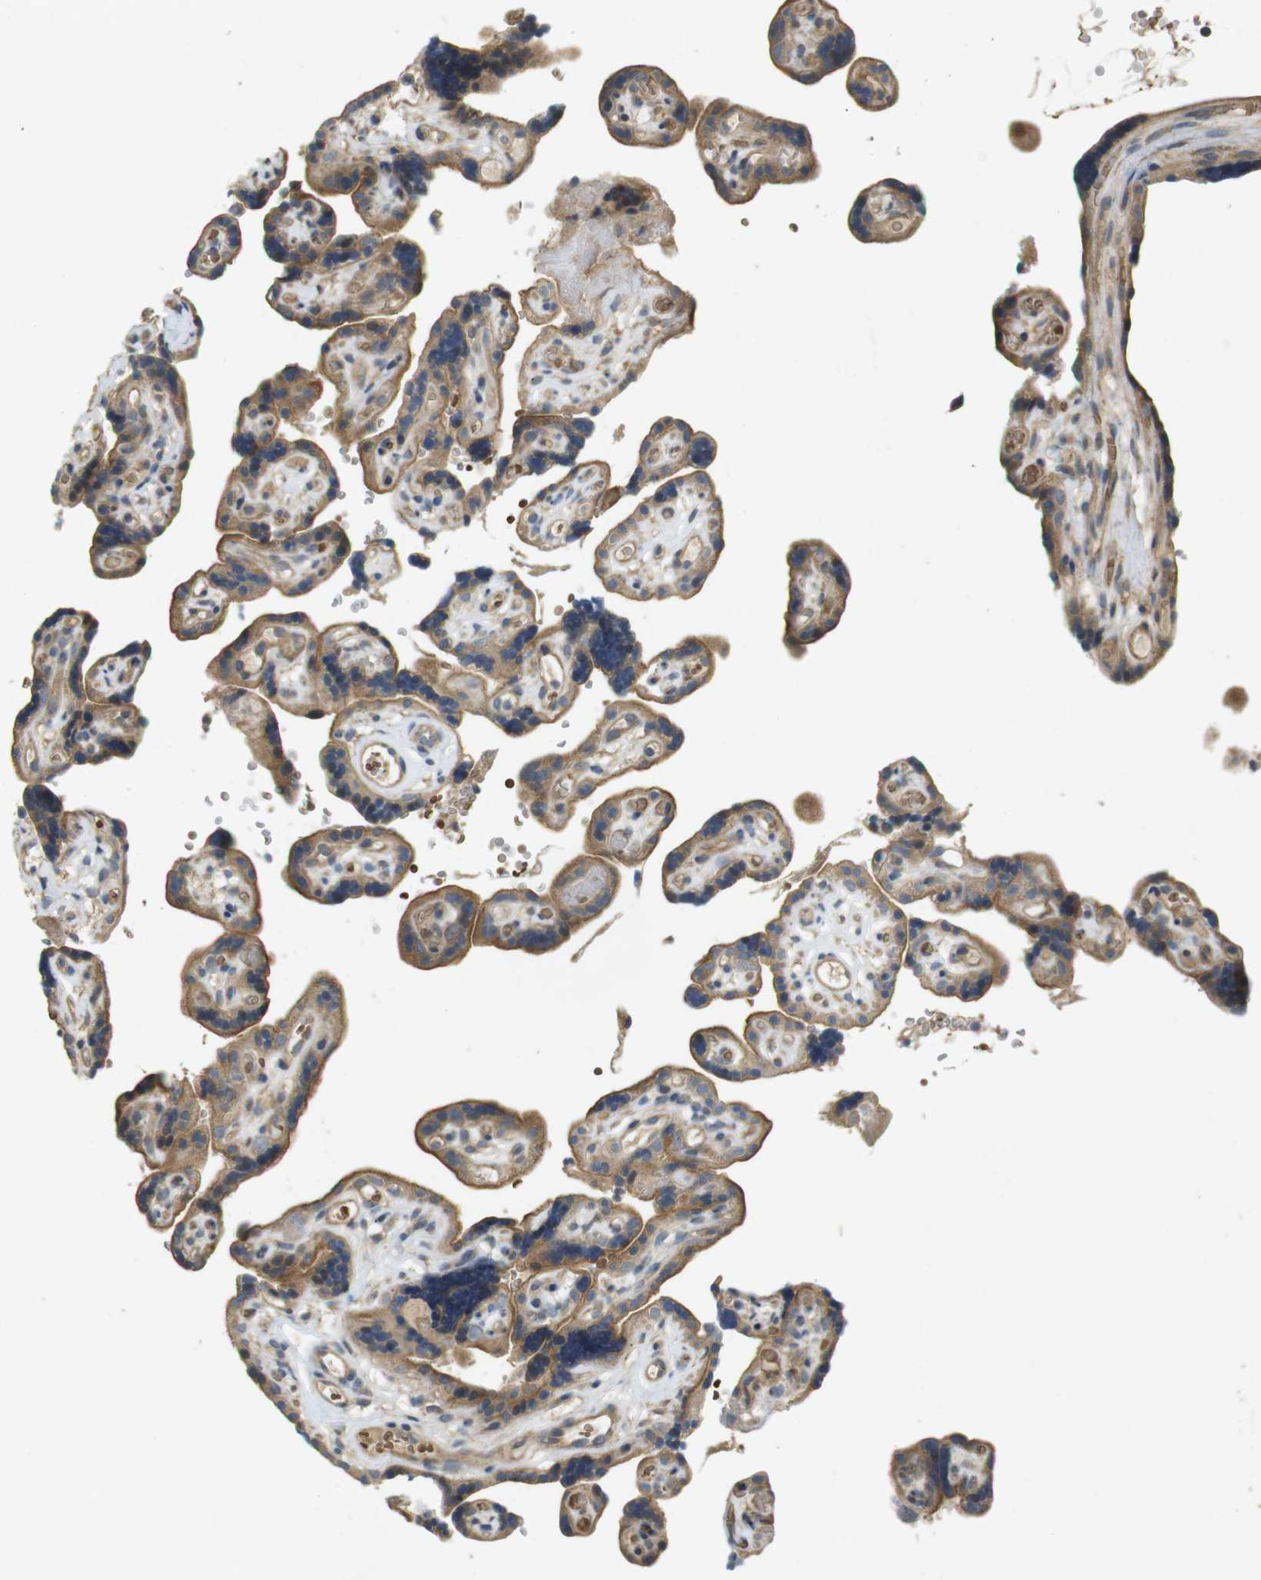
{"staining": {"intensity": "moderate", "quantity": ">75%", "location": "cytoplasmic/membranous"}, "tissue": "placenta", "cell_type": "Trophoblastic cells", "image_type": "normal", "snomed": [{"axis": "morphology", "description": "Normal tissue, NOS"}, {"axis": "topography", "description": "Placenta"}], "caption": "A brown stain highlights moderate cytoplasmic/membranous staining of a protein in trophoblastic cells of benign placenta.", "gene": "CLTC", "patient": {"sex": "female", "age": 30}}